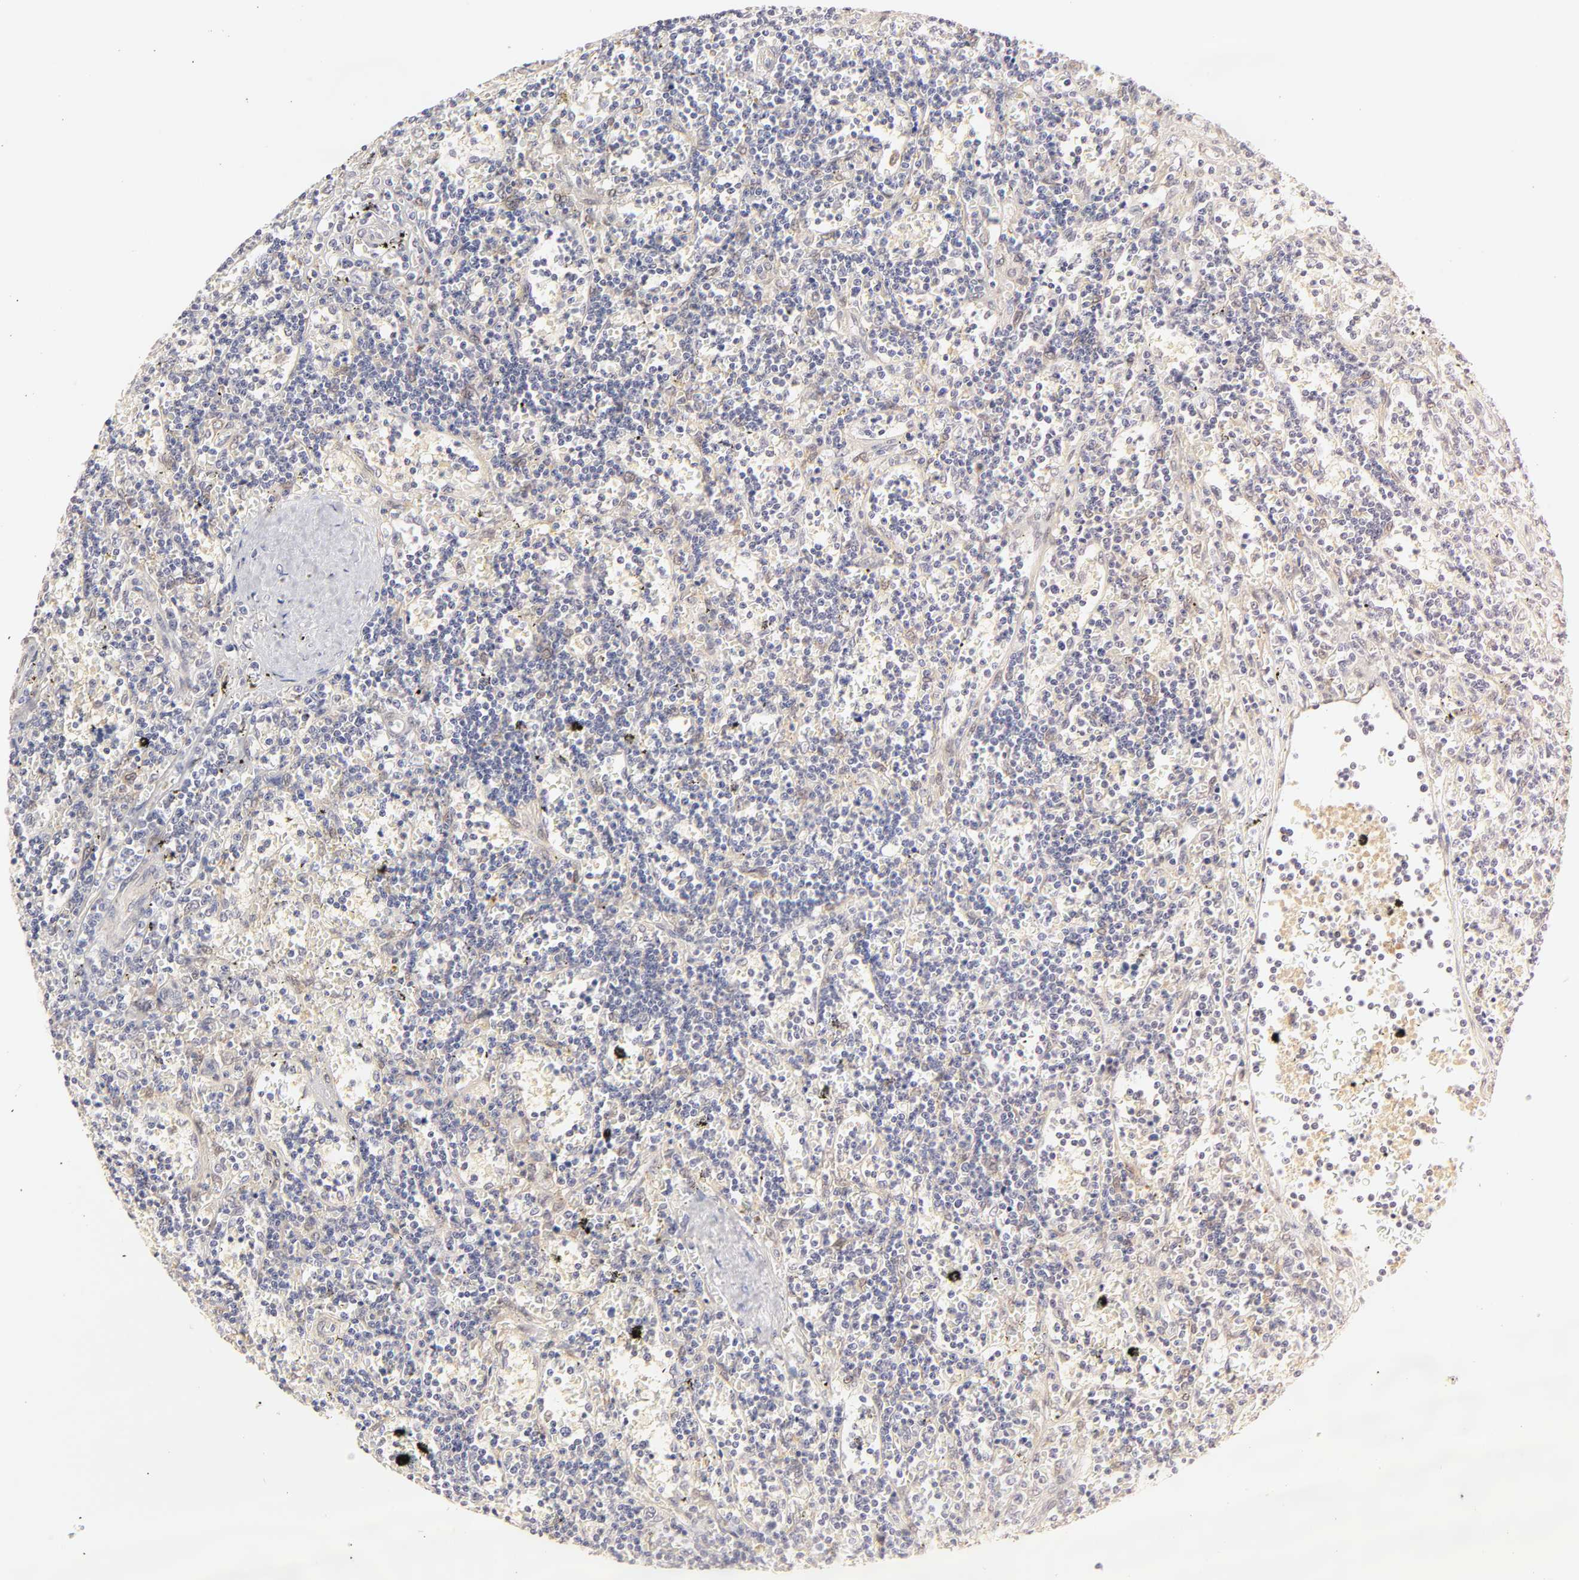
{"staining": {"intensity": "negative", "quantity": "none", "location": "none"}, "tissue": "lymphoma", "cell_type": "Tumor cells", "image_type": "cancer", "snomed": [{"axis": "morphology", "description": "Malignant lymphoma, non-Hodgkin's type, Low grade"}, {"axis": "topography", "description": "Spleen"}], "caption": "DAB (3,3'-diaminobenzidine) immunohistochemical staining of lymphoma reveals no significant positivity in tumor cells.", "gene": "PTEN", "patient": {"sex": "male", "age": 60}}